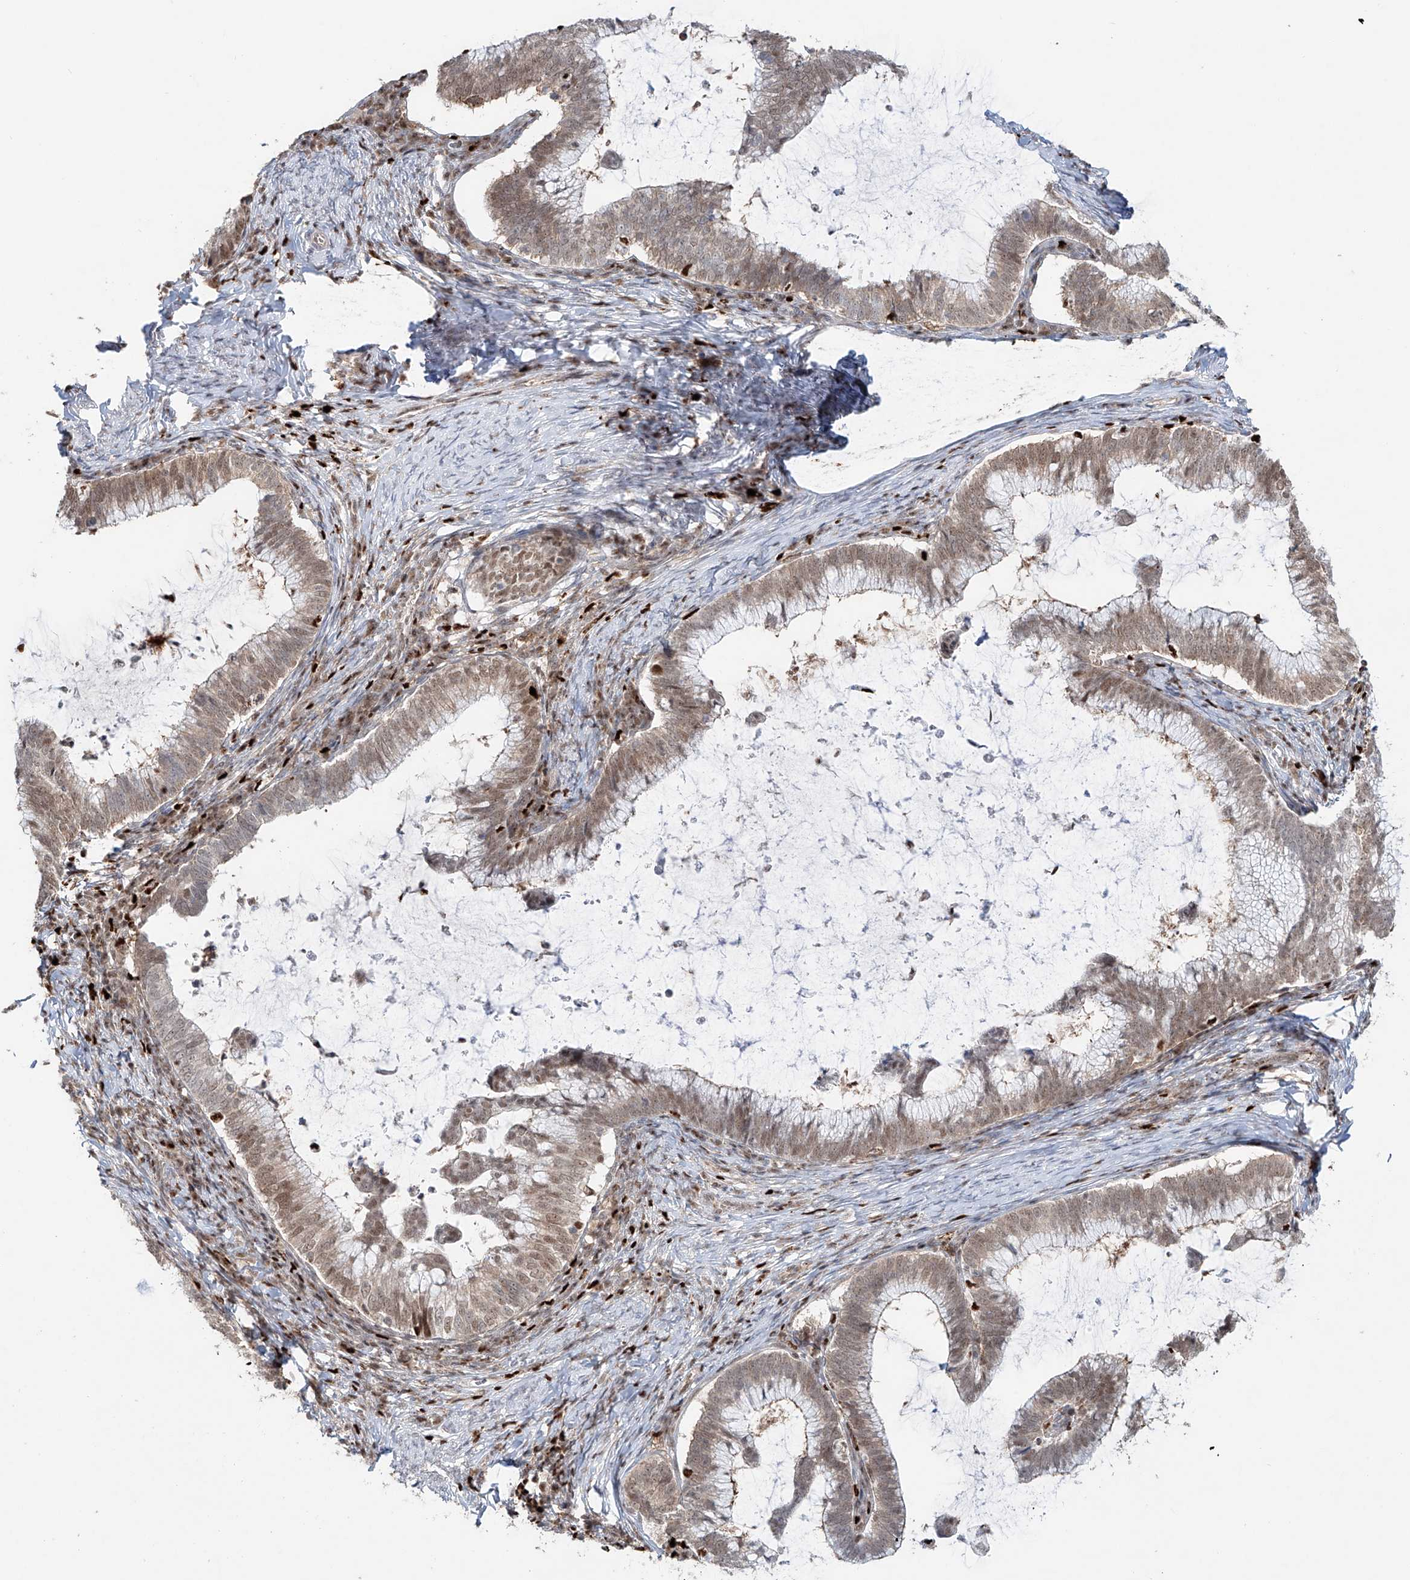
{"staining": {"intensity": "weak", "quantity": "25%-75%", "location": "cytoplasmic/membranous,nuclear"}, "tissue": "cervical cancer", "cell_type": "Tumor cells", "image_type": "cancer", "snomed": [{"axis": "morphology", "description": "Adenocarcinoma, NOS"}, {"axis": "topography", "description": "Cervix"}], "caption": "Tumor cells reveal low levels of weak cytoplasmic/membranous and nuclear staining in about 25%-75% of cells in adenocarcinoma (cervical). (Stains: DAB (3,3'-diaminobenzidine) in brown, nuclei in blue, Microscopy: brightfield microscopy at high magnification).", "gene": "DZIP1L", "patient": {"sex": "female", "age": 36}}